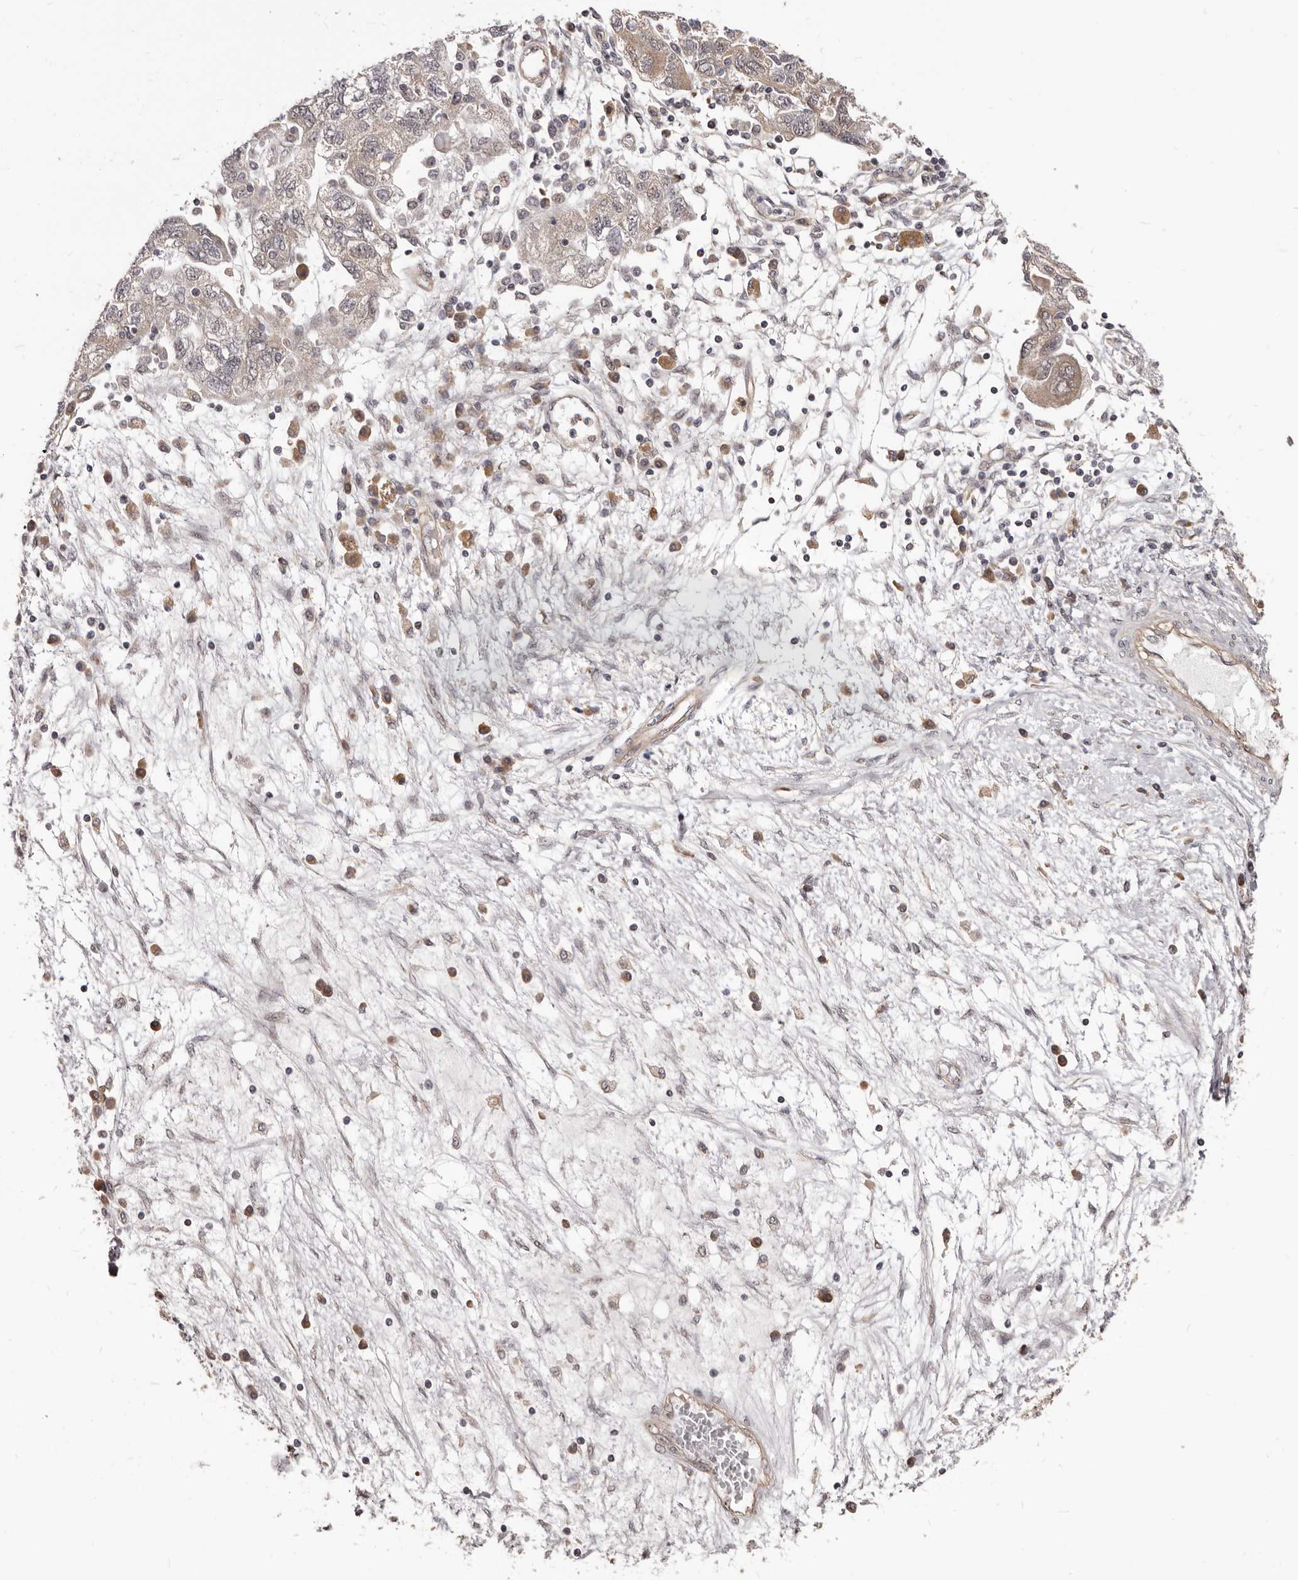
{"staining": {"intensity": "weak", "quantity": "25%-75%", "location": "cytoplasmic/membranous"}, "tissue": "ovarian cancer", "cell_type": "Tumor cells", "image_type": "cancer", "snomed": [{"axis": "morphology", "description": "Carcinoma, NOS"}, {"axis": "morphology", "description": "Cystadenocarcinoma, serous, NOS"}, {"axis": "topography", "description": "Ovary"}], "caption": "This micrograph shows ovarian carcinoma stained with IHC to label a protein in brown. The cytoplasmic/membranous of tumor cells show weak positivity for the protein. Nuclei are counter-stained blue.", "gene": "NOL12", "patient": {"sex": "female", "age": 69}}